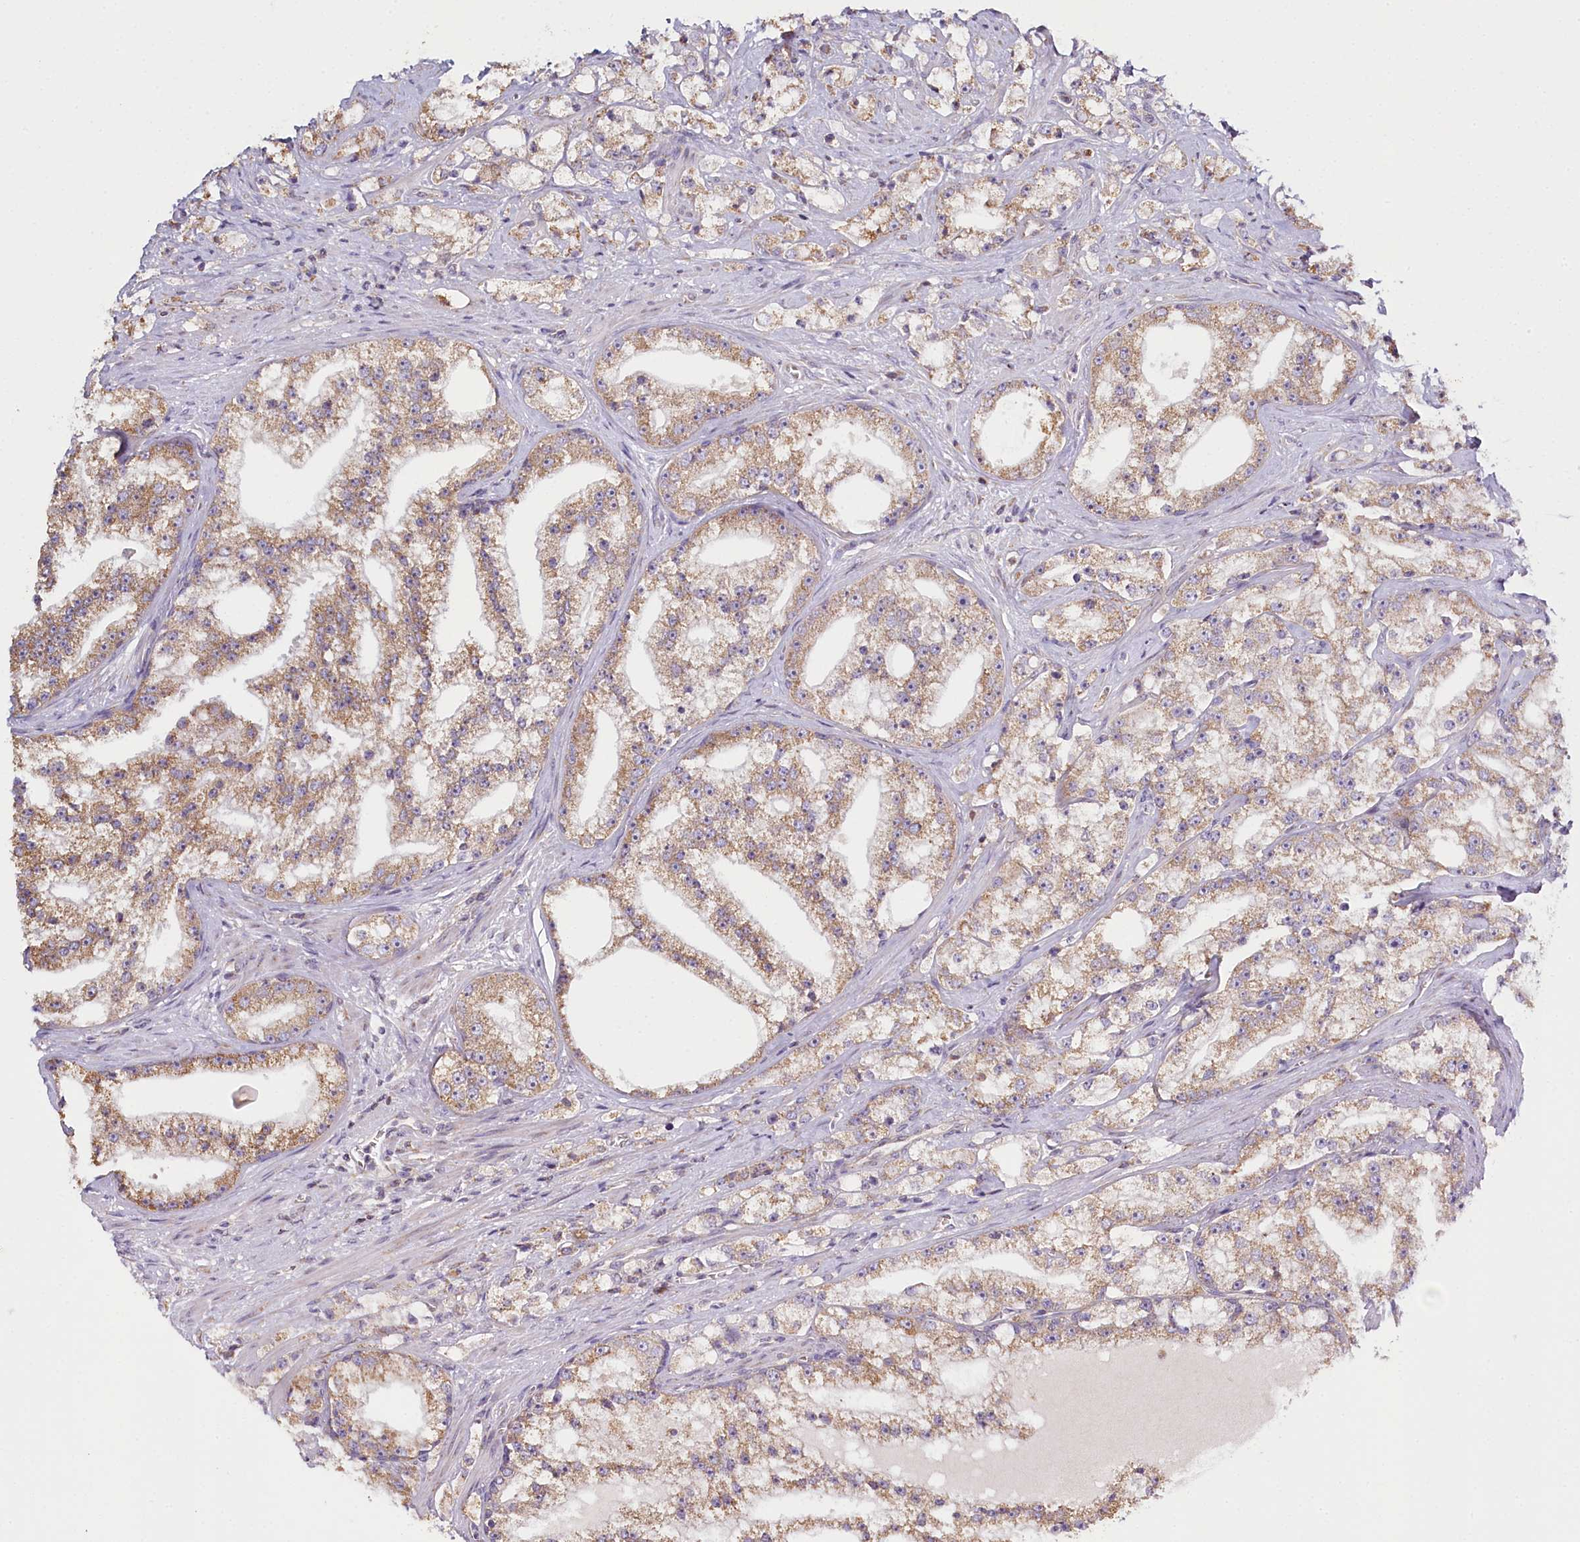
{"staining": {"intensity": "moderate", "quantity": ">75%", "location": "cytoplasmic/membranous"}, "tissue": "prostate cancer", "cell_type": "Tumor cells", "image_type": "cancer", "snomed": [{"axis": "morphology", "description": "Adenocarcinoma, High grade"}, {"axis": "topography", "description": "Prostate"}], "caption": "A brown stain highlights moderate cytoplasmic/membranous staining of a protein in prostate high-grade adenocarcinoma tumor cells.", "gene": "ACOX2", "patient": {"sex": "male", "age": 64}}